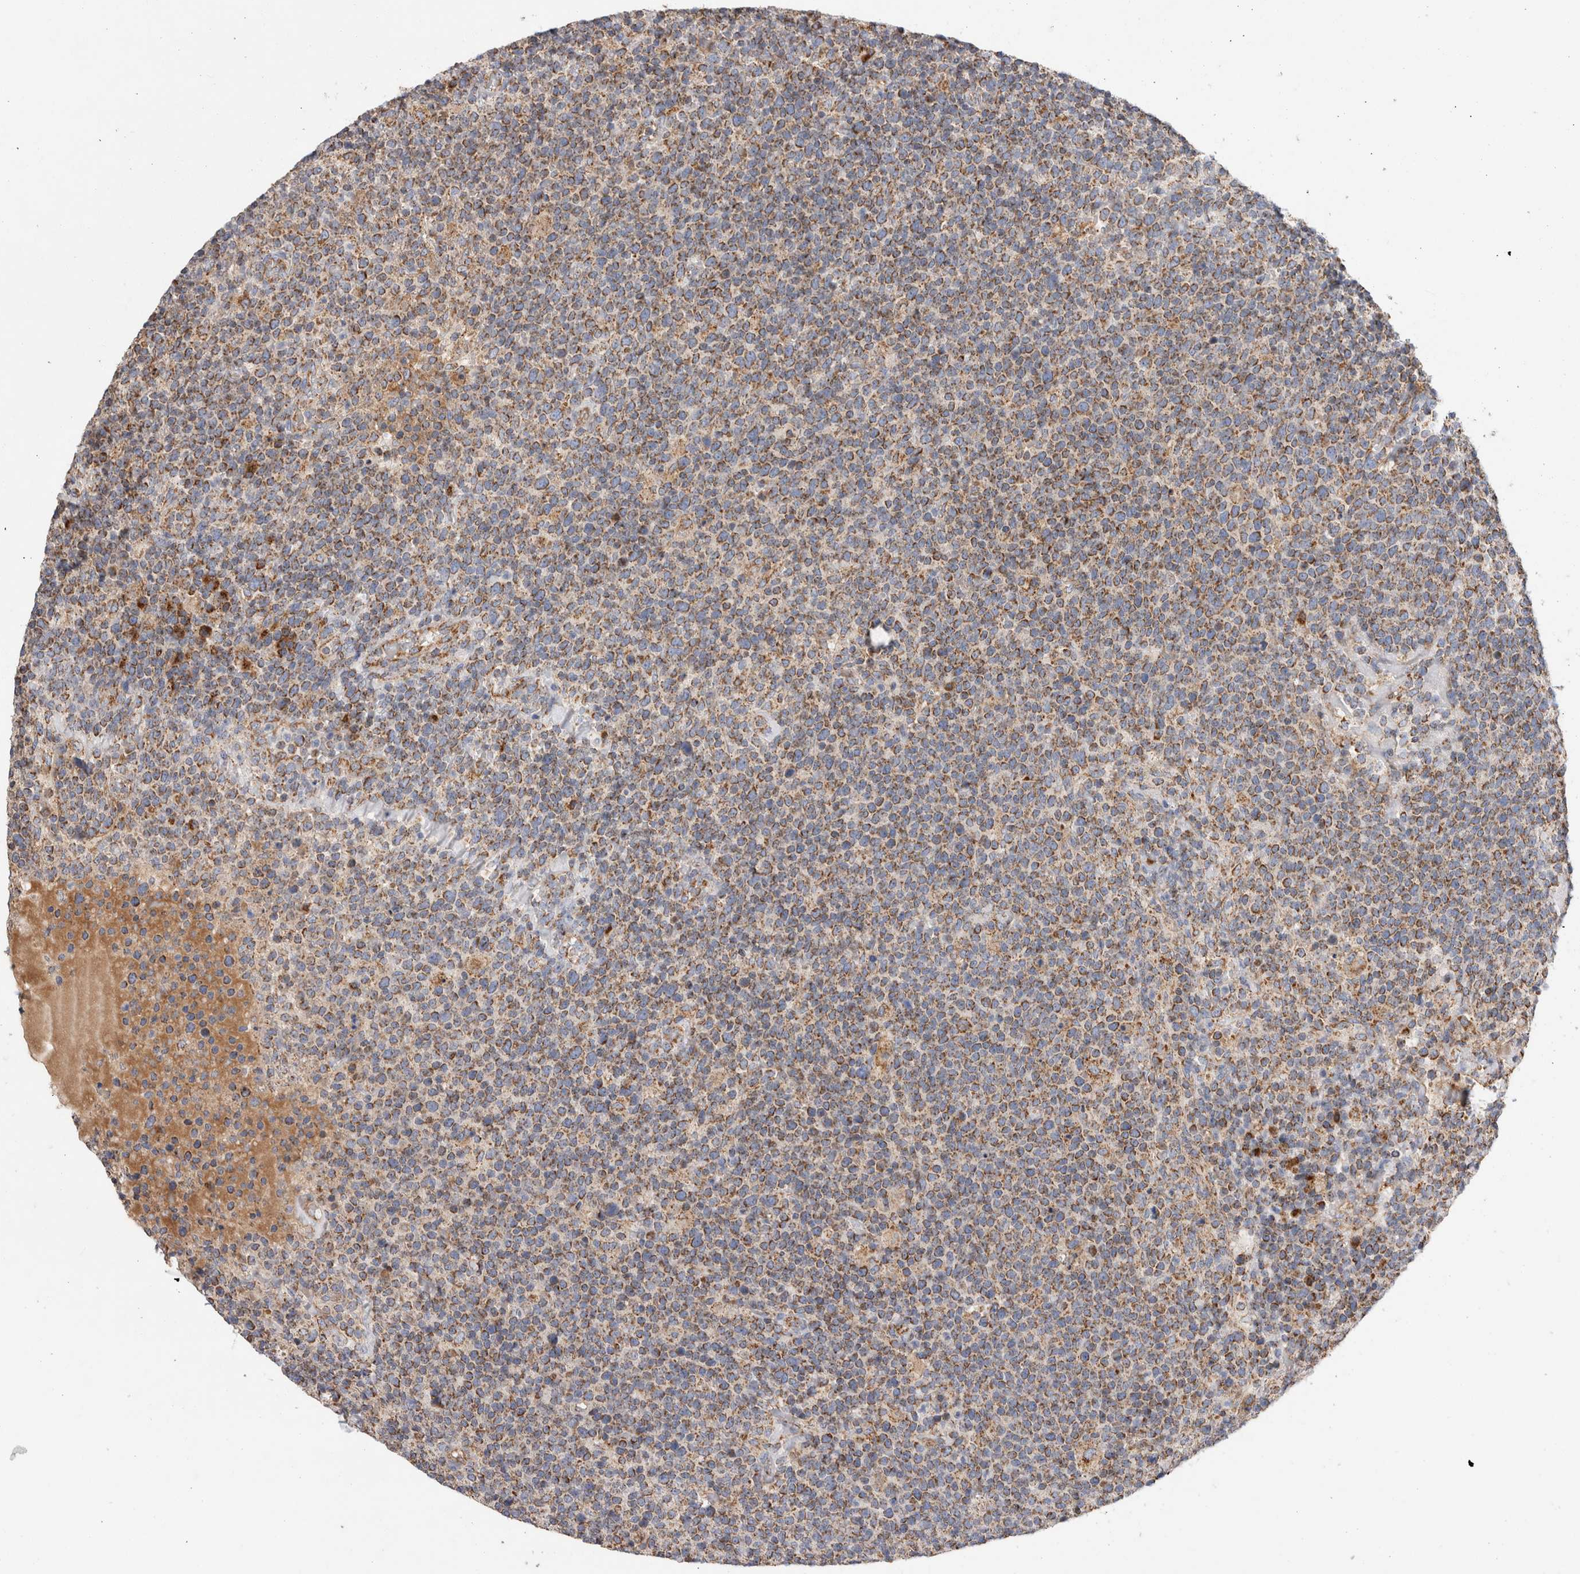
{"staining": {"intensity": "moderate", "quantity": ">75%", "location": "cytoplasmic/membranous"}, "tissue": "lymphoma", "cell_type": "Tumor cells", "image_type": "cancer", "snomed": [{"axis": "morphology", "description": "Malignant lymphoma, non-Hodgkin's type, High grade"}, {"axis": "topography", "description": "Lymph node"}], "caption": "Protein staining exhibits moderate cytoplasmic/membranous staining in approximately >75% of tumor cells in lymphoma.", "gene": "IARS2", "patient": {"sex": "male", "age": 61}}